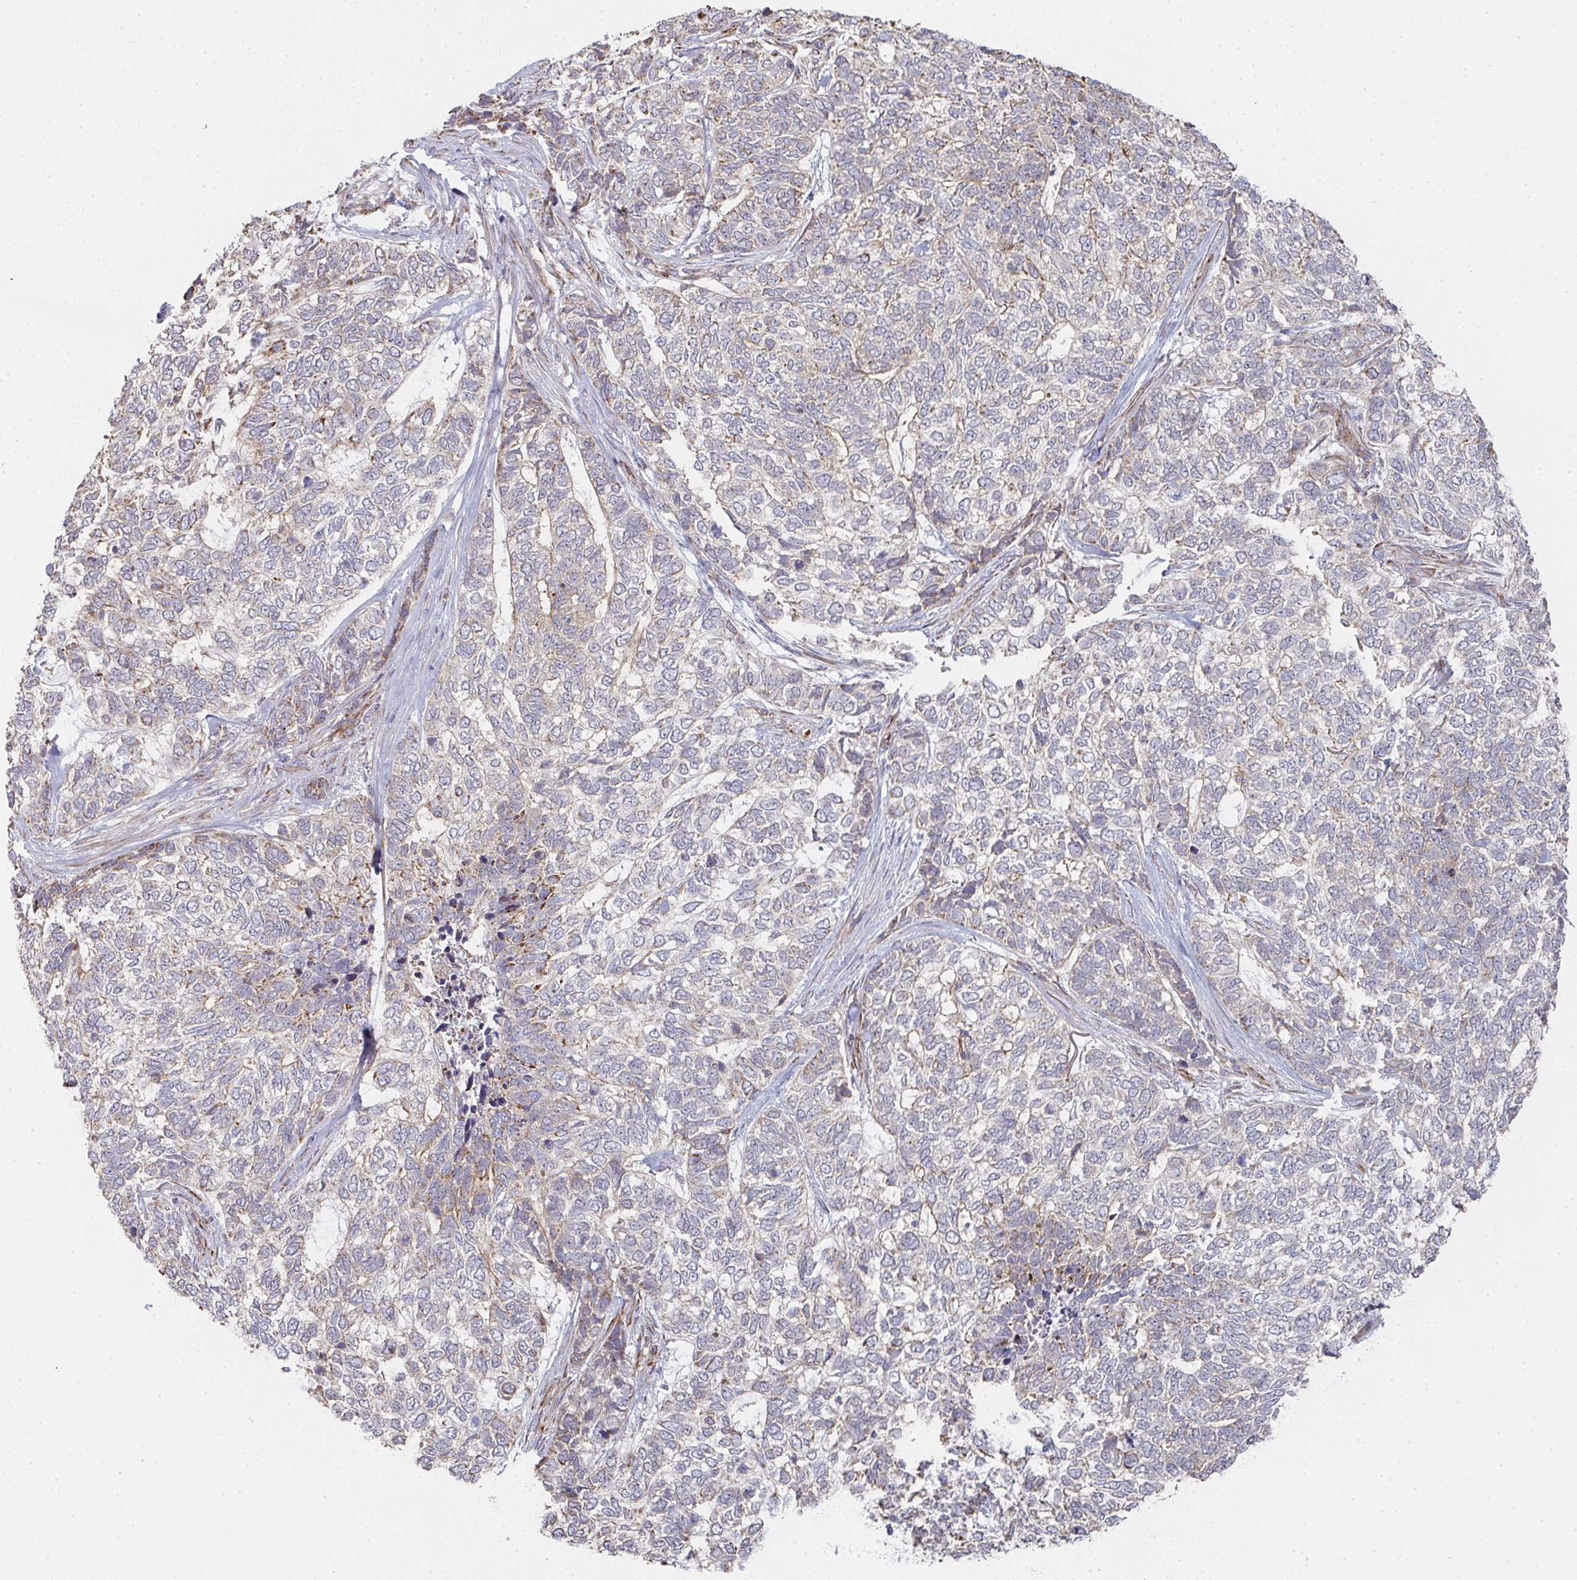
{"staining": {"intensity": "moderate", "quantity": "<25%", "location": "cytoplasmic/membranous"}, "tissue": "skin cancer", "cell_type": "Tumor cells", "image_type": "cancer", "snomed": [{"axis": "morphology", "description": "Basal cell carcinoma"}, {"axis": "topography", "description": "Skin"}], "caption": "Immunohistochemical staining of human skin cancer exhibits moderate cytoplasmic/membranous protein positivity in approximately <25% of tumor cells.", "gene": "ZNF526", "patient": {"sex": "female", "age": 65}}